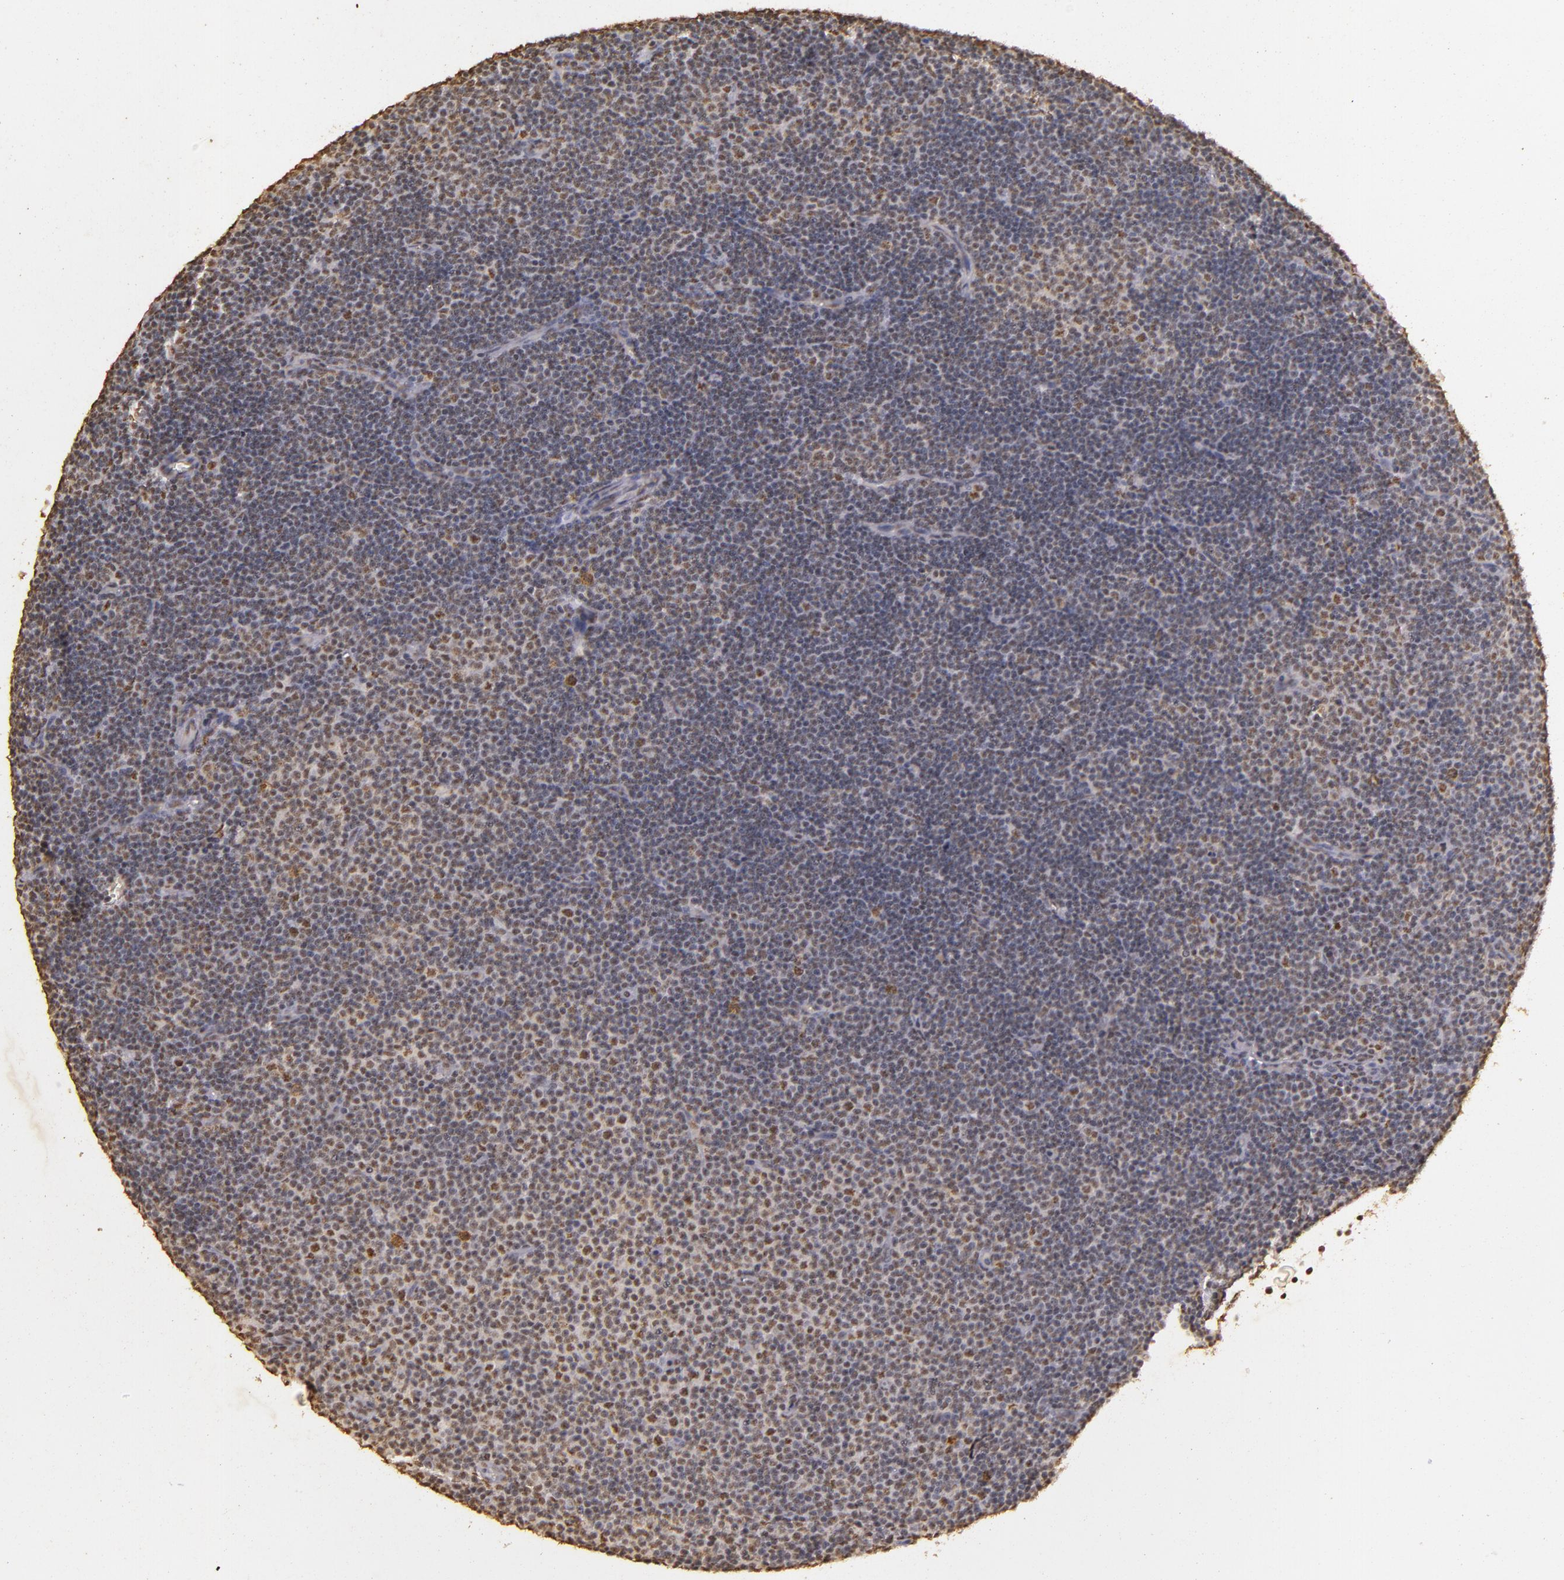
{"staining": {"intensity": "weak", "quantity": "25%-75%", "location": "nuclear"}, "tissue": "lymphoma", "cell_type": "Tumor cells", "image_type": "cancer", "snomed": [{"axis": "morphology", "description": "Malignant lymphoma, non-Hodgkin's type, Low grade"}, {"axis": "topography", "description": "Lymph node"}], "caption": "A brown stain labels weak nuclear expression of a protein in lymphoma tumor cells.", "gene": "CBX3", "patient": {"sex": "male", "age": 57}}